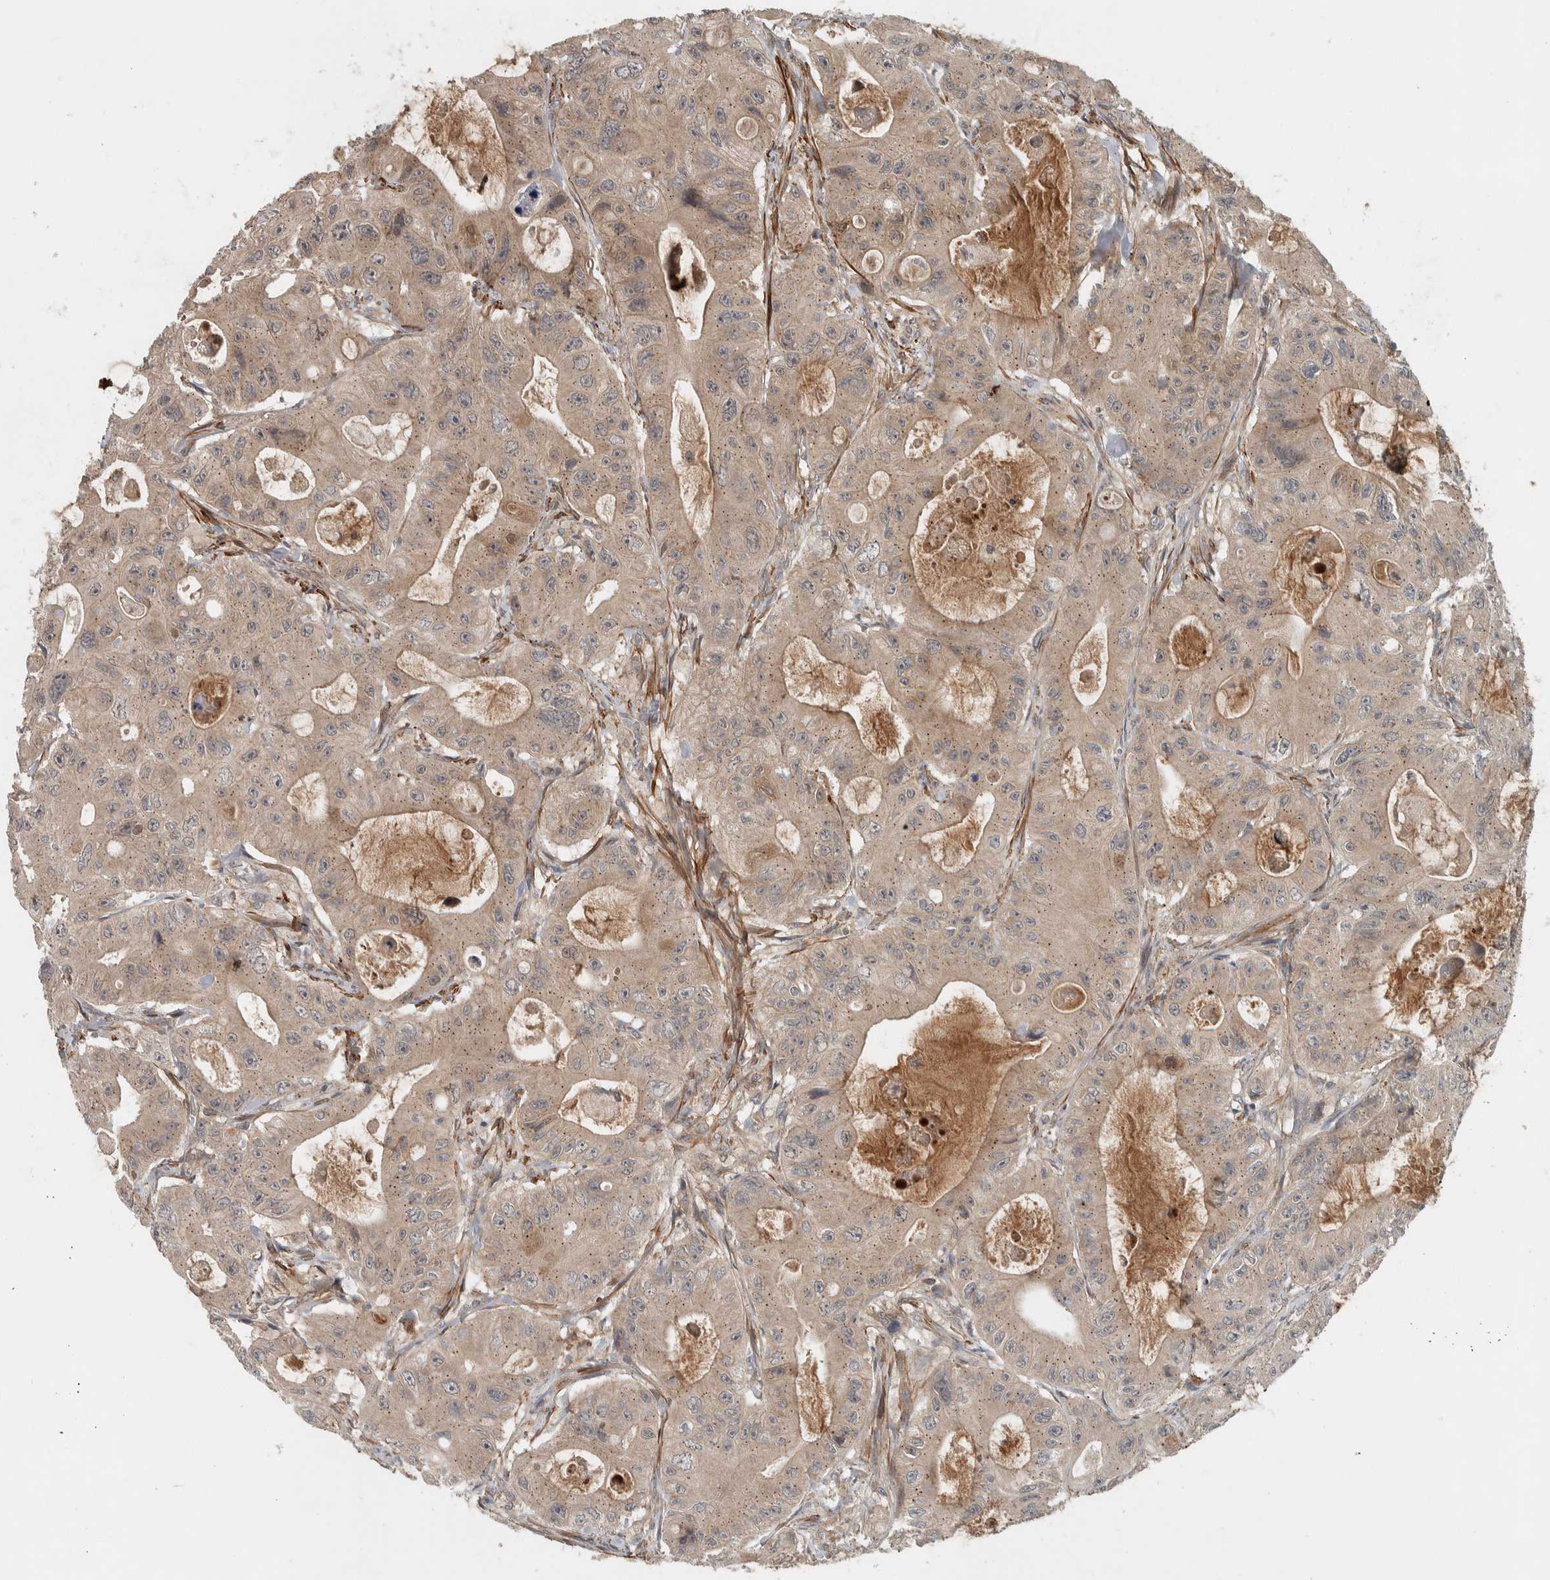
{"staining": {"intensity": "weak", "quantity": ">75%", "location": "cytoplasmic/membranous"}, "tissue": "colorectal cancer", "cell_type": "Tumor cells", "image_type": "cancer", "snomed": [{"axis": "morphology", "description": "Adenocarcinoma, NOS"}, {"axis": "topography", "description": "Colon"}], "caption": "A micrograph of colorectal cancer stained for a protein shows weak cytoplasmic/membranous brown staining in tumor cells.", "gene": "LBHD1", "patient": {"sex": "female", "age": 46}}